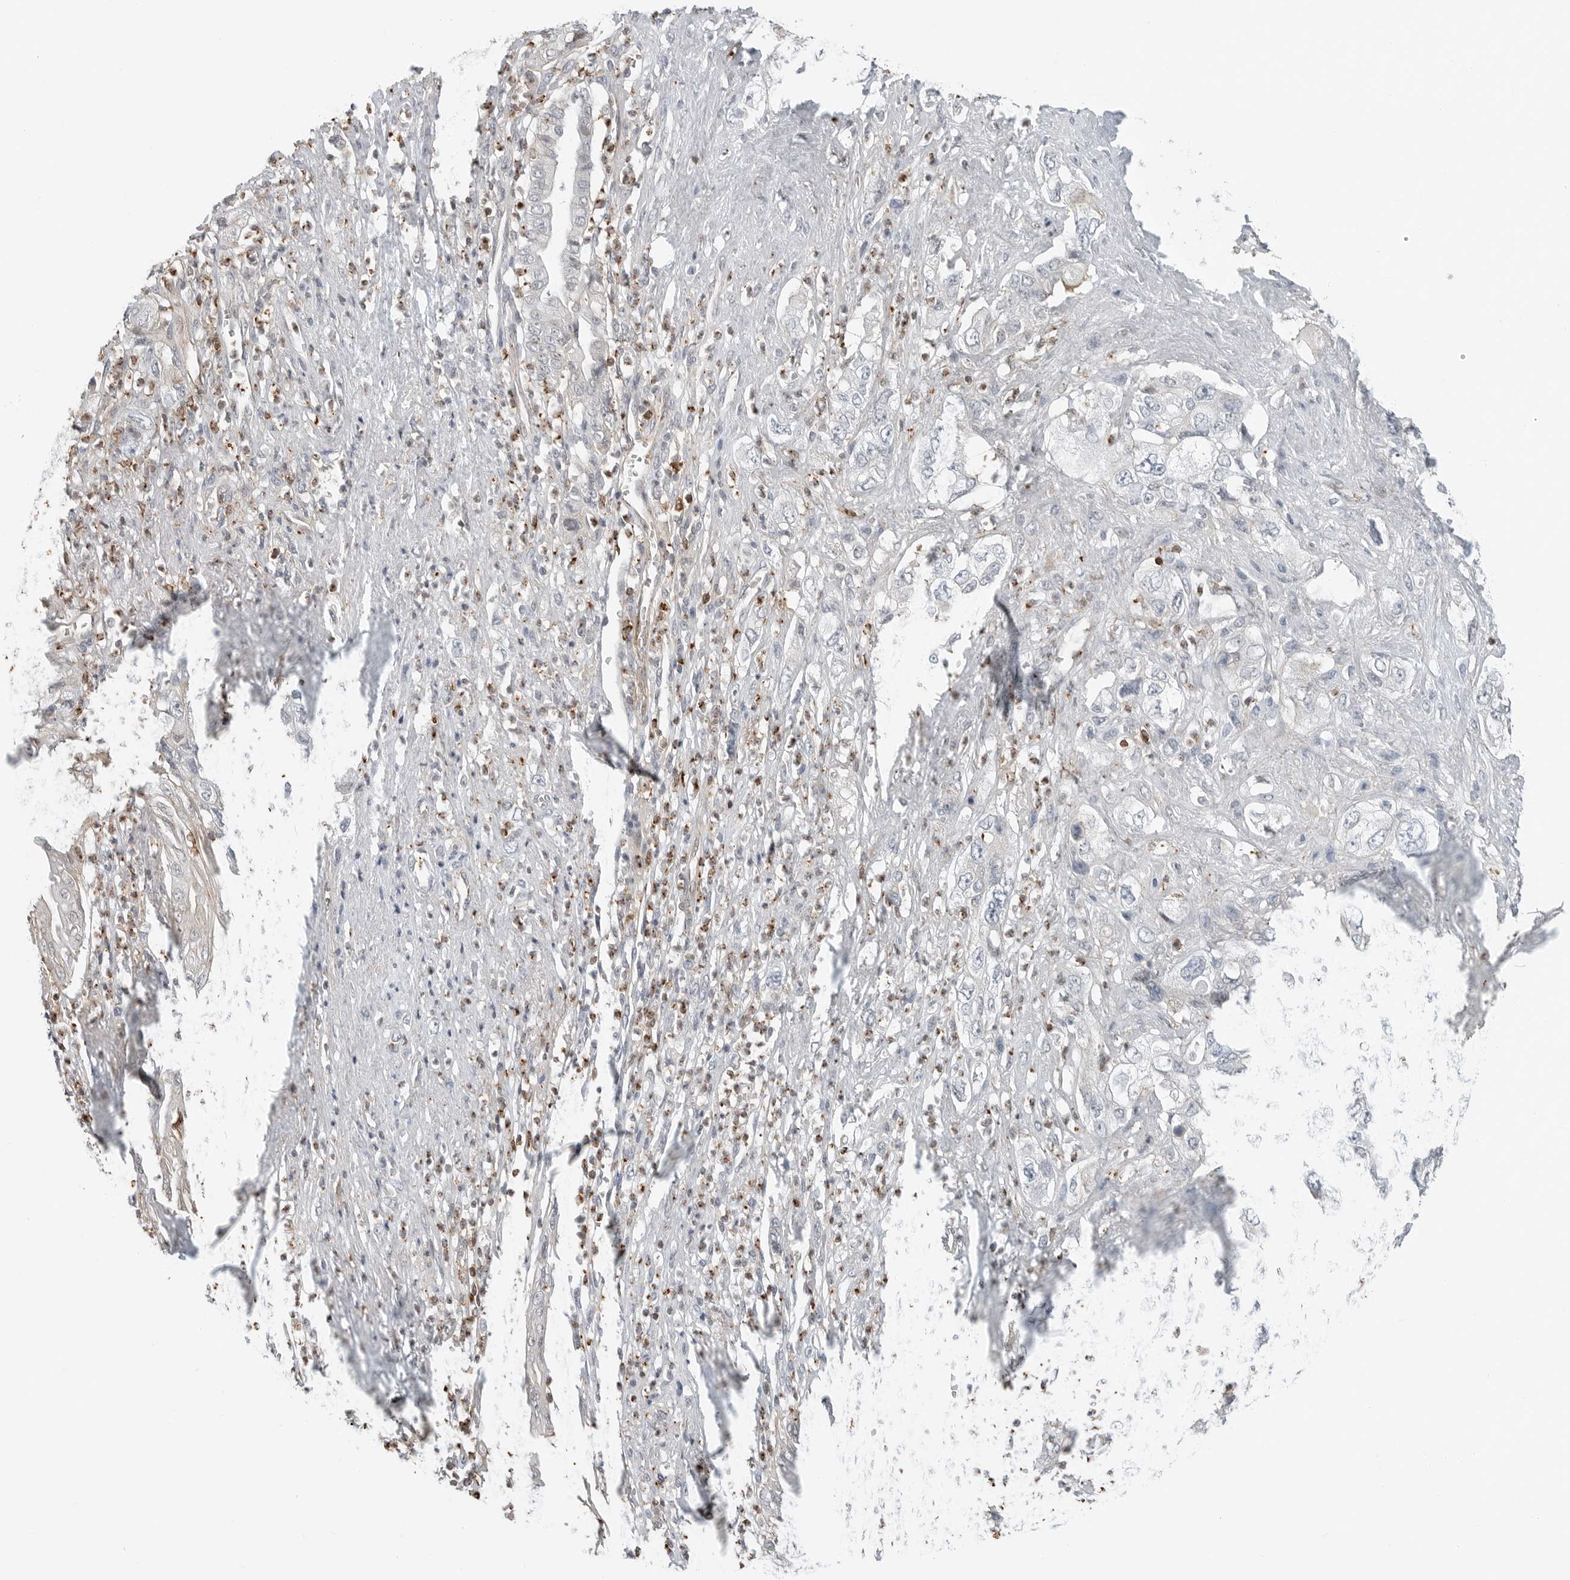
{"staining": {"intensity": "negative", "quantity": "none", "location": "none"}, "tissue": "pancreatic cancer", "cell_type": "Tumor cells", "image_type": "cancer", "snomed": [{"axis": "morphology", "description": "Adenocarcinoma, NOS"}, {"axis": "topography", "description": "Pancreas"}], "caption": "There is no significant positivity in tumor cells of pancreatic cancer (adenocarcinoma). Brightfield microscopy of immunohistochemistry (IHC) stained with DAB (brown) and hematoxylin (blue), captured at high magnification.", "gene": "LEFTY2", "patient": {"sex": "female", "age": 73}}